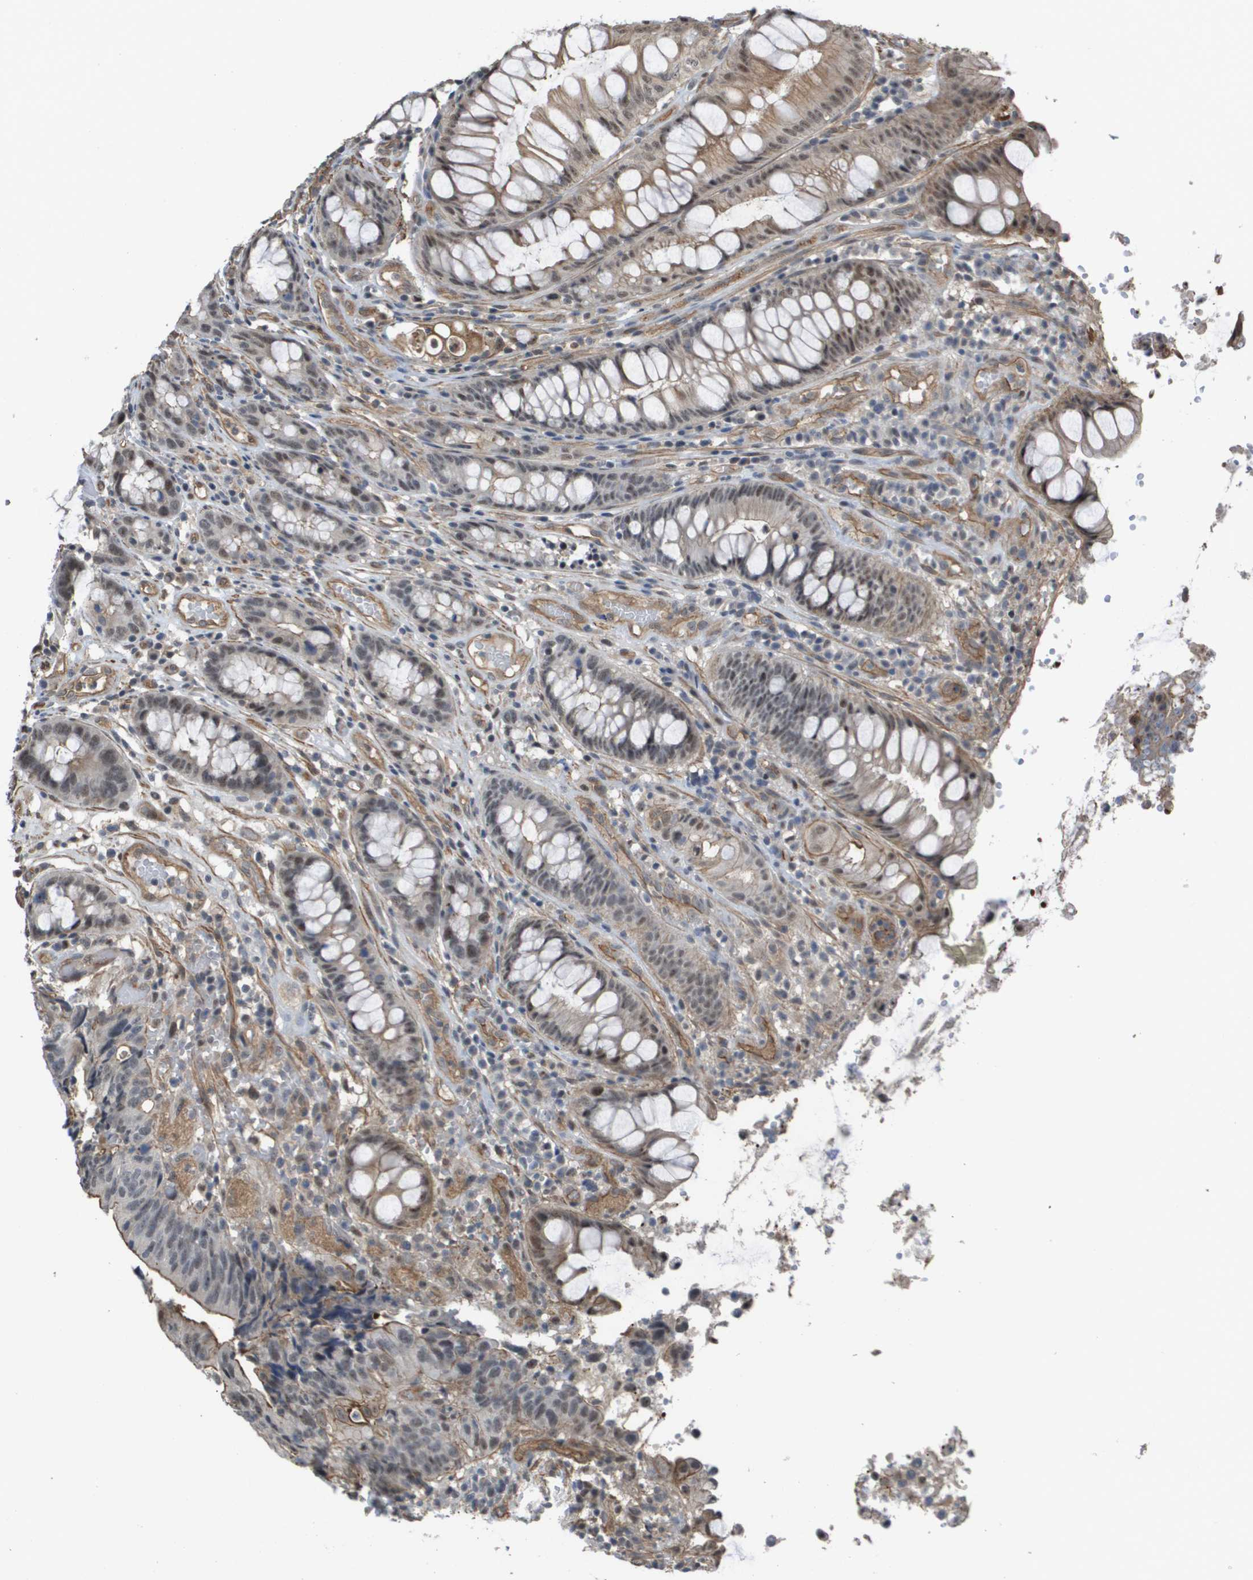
{"staining": {"intensity": "weak", "quantity": "25%-75%", "location": "nuclear"}, "tissue": "colorectal cancer", "cell_type": "Tumor cells", "image_type": "cancer", "snomed": [{"axis": "morphology", "description": "Adenocarcinoma, NOS"}, {"axis": "topography", "description": "Colon"}], "caption": "About 25%-75% of tumor cells in colorectal cancer display weak nuclear protein staining as visualized by brown immunohistochemical staining.", "gene": "RNF112", "patient": {"sex": "female", "age": 57}}